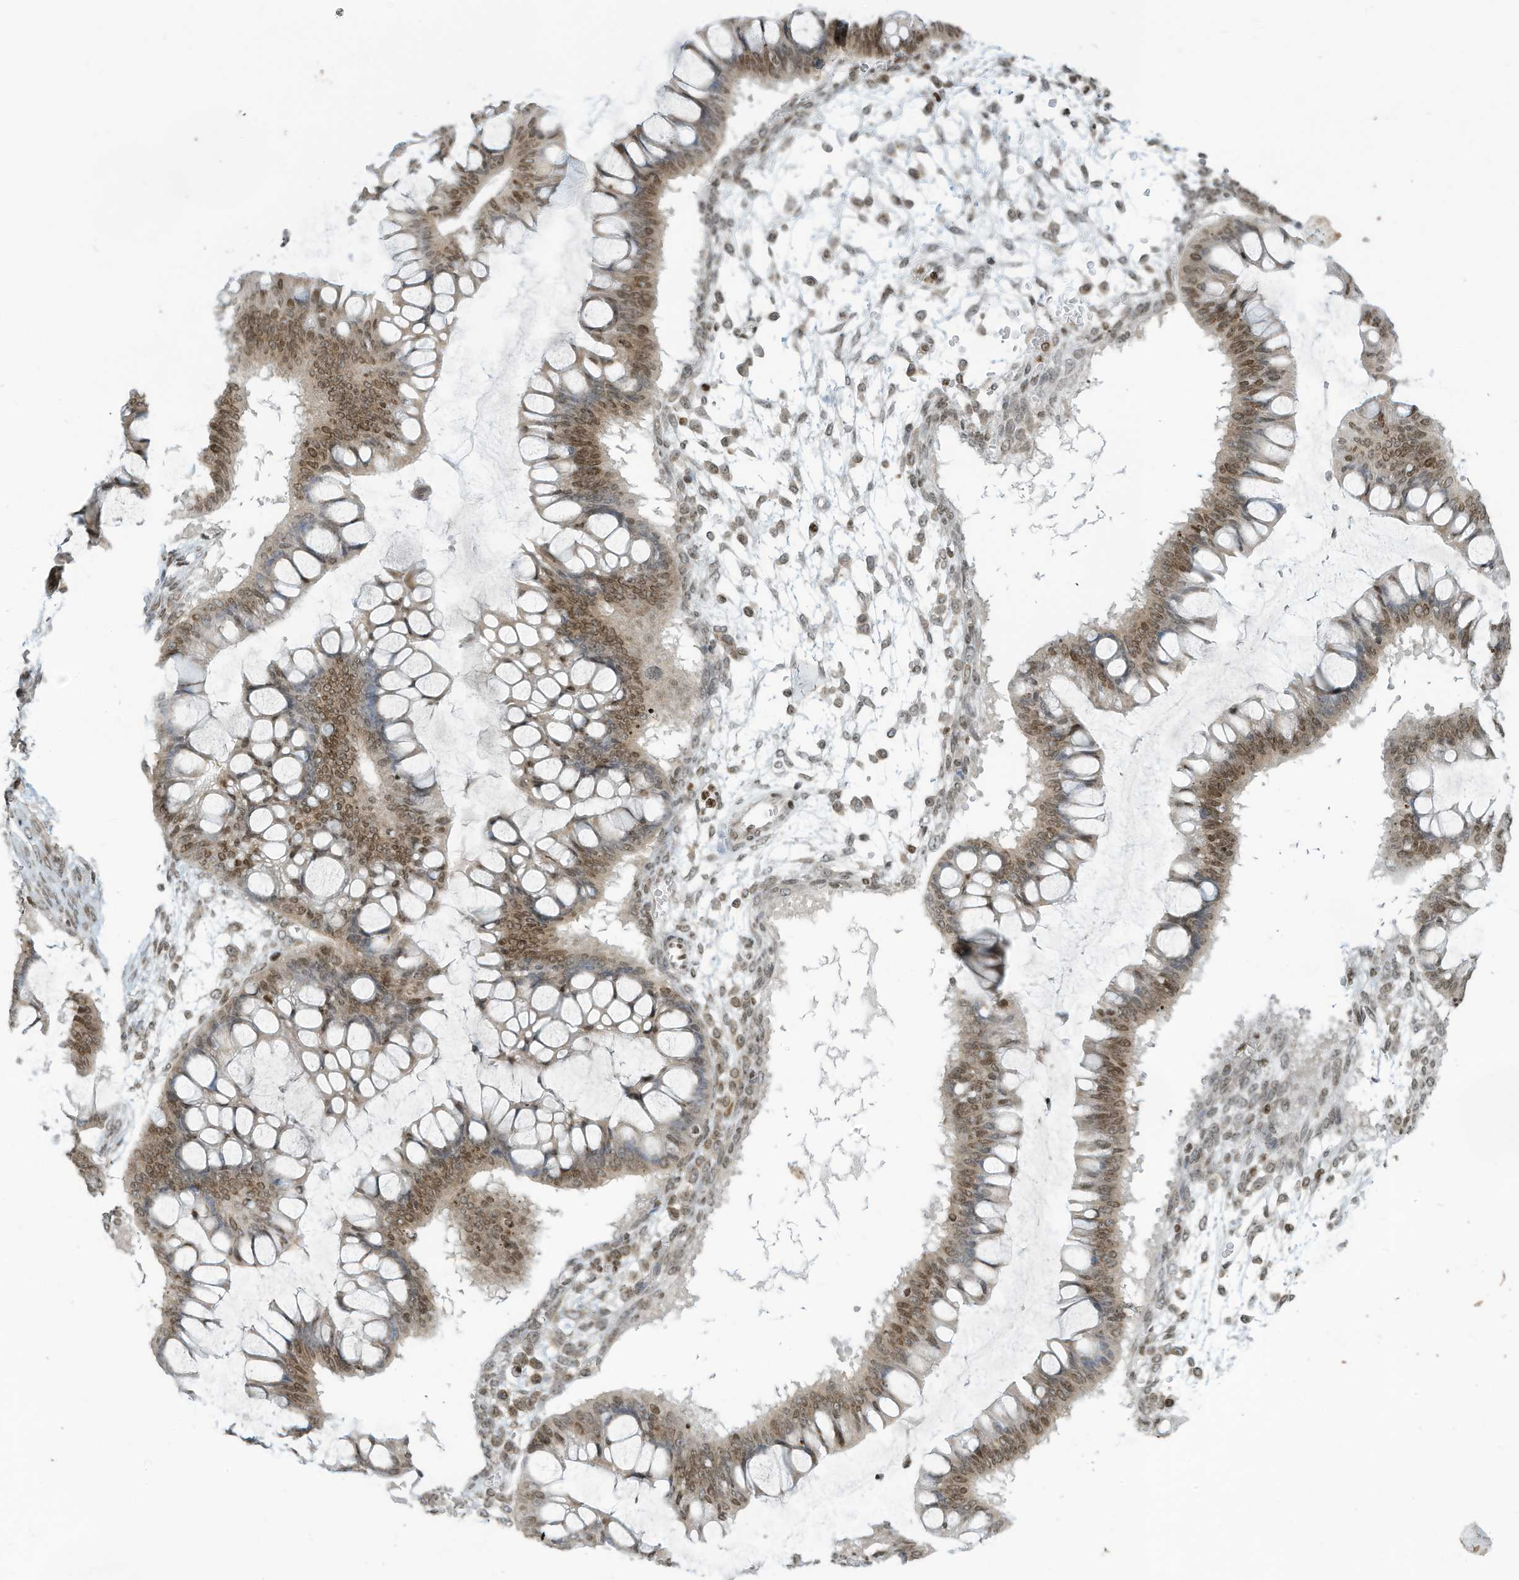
{"staining": {"intensity": "moderate", "quantity": ">75%", "location": "nuclear"}, "tissue": "ovarian cancer", "cell_type": "Tumor cells", "image_type": "cancer", "snomed": [{"axis": "morphology", "description": "Cystadenocarcinoma, mucinous, NOS"}, {"axis": "topography", "description": "Ovary"}], "caption": "The micrograph displays a brown stain indicating the presence of a protein in the nuclear of tumor cells in ovarian cancer (mucinous cystadenocarcinoma).", "gene": "ADI1", "patient": {"sex": "female", "age": 73}}